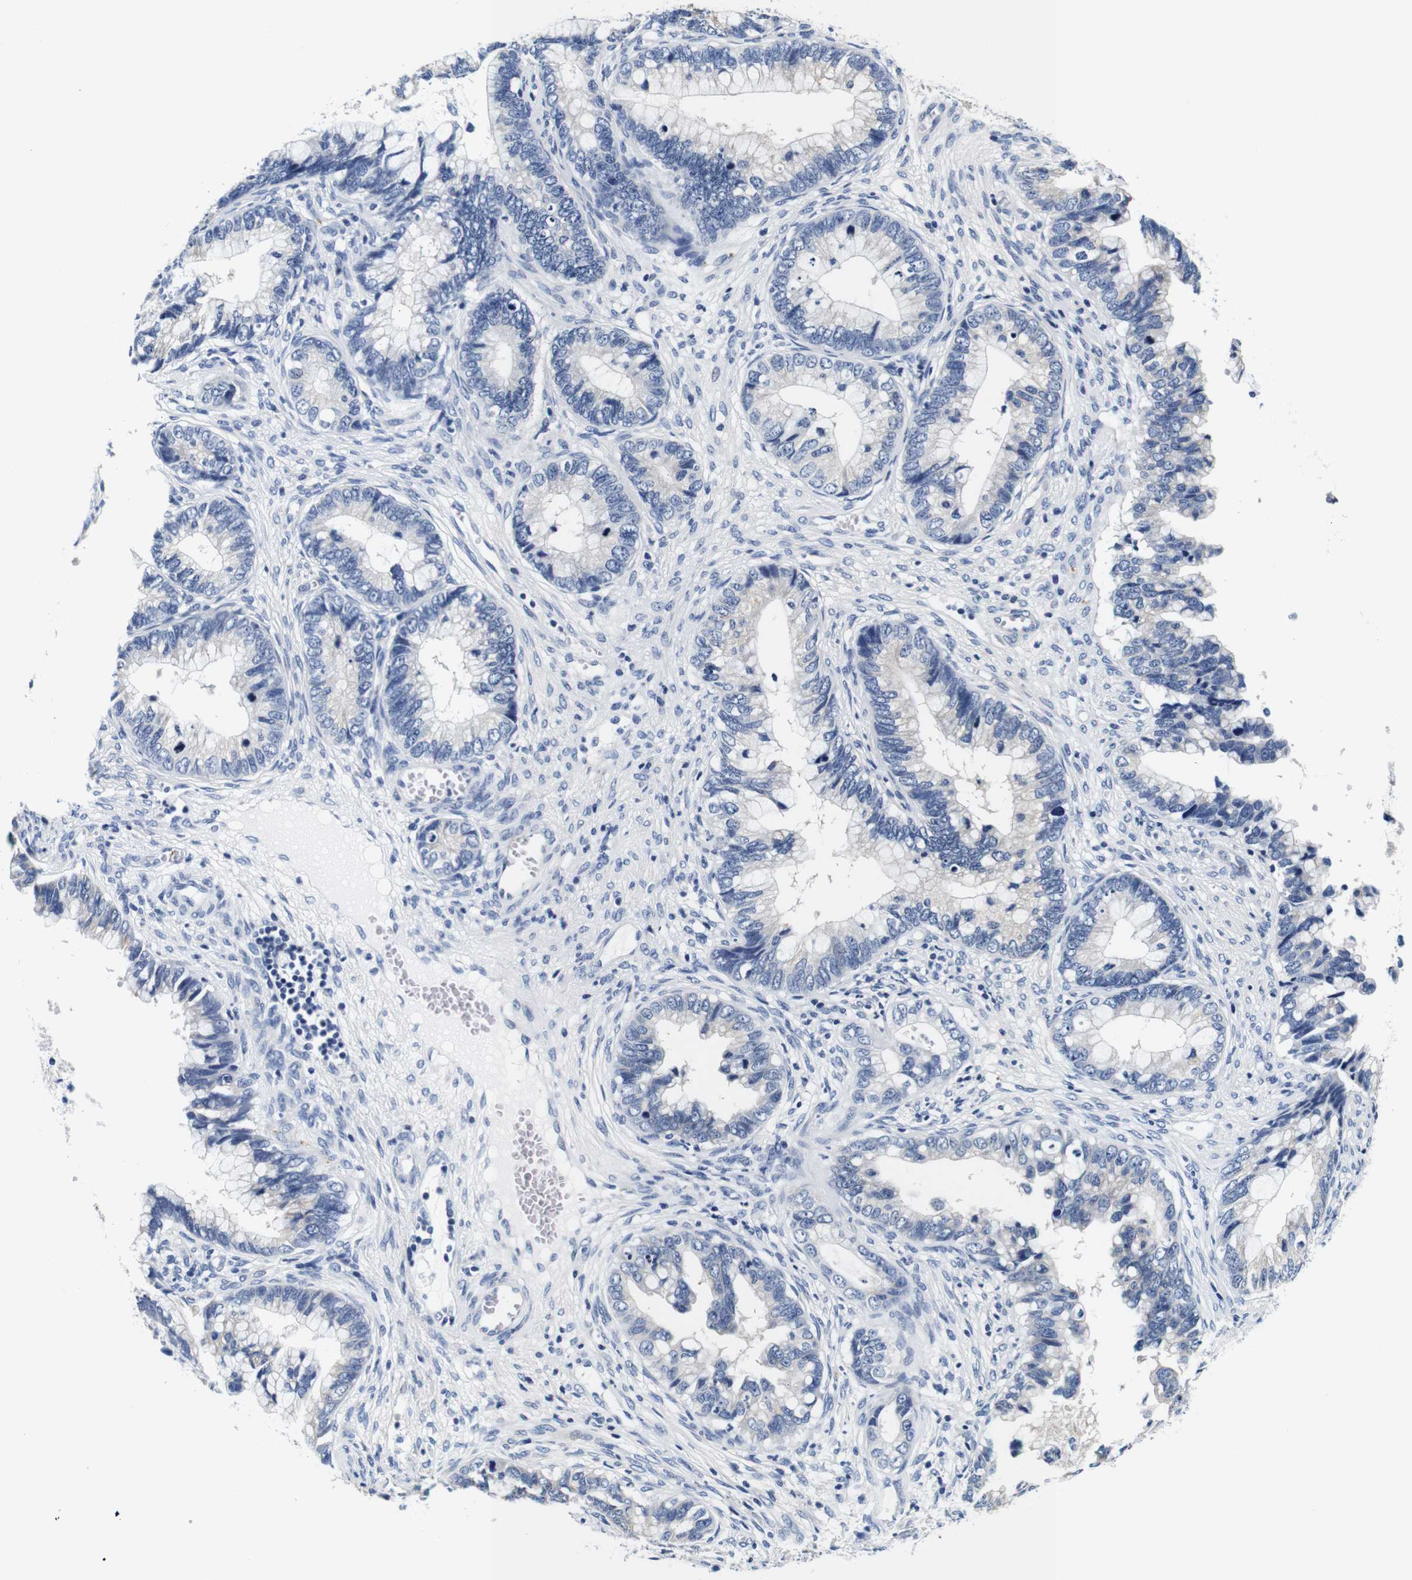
{"staining": {"intensity": "negative", "quantity": "none", "location": "none"}, "tissue": "cervical cancer", "cell_type": "Tumor cells", "image_type": "cancer", "snomed": [{"axis": "morphology", "description": "Adenocarcinoma, NOS"}, {"axis": "topography", "description": "Cervix"}], "caption": "IHC micrograph of human cervical adenocarcinoma stained for a protein (brown), which displays no positivity in tumor cells.", "gene": "GP1BA", "patient": {"sex": "female", "age": 44}}